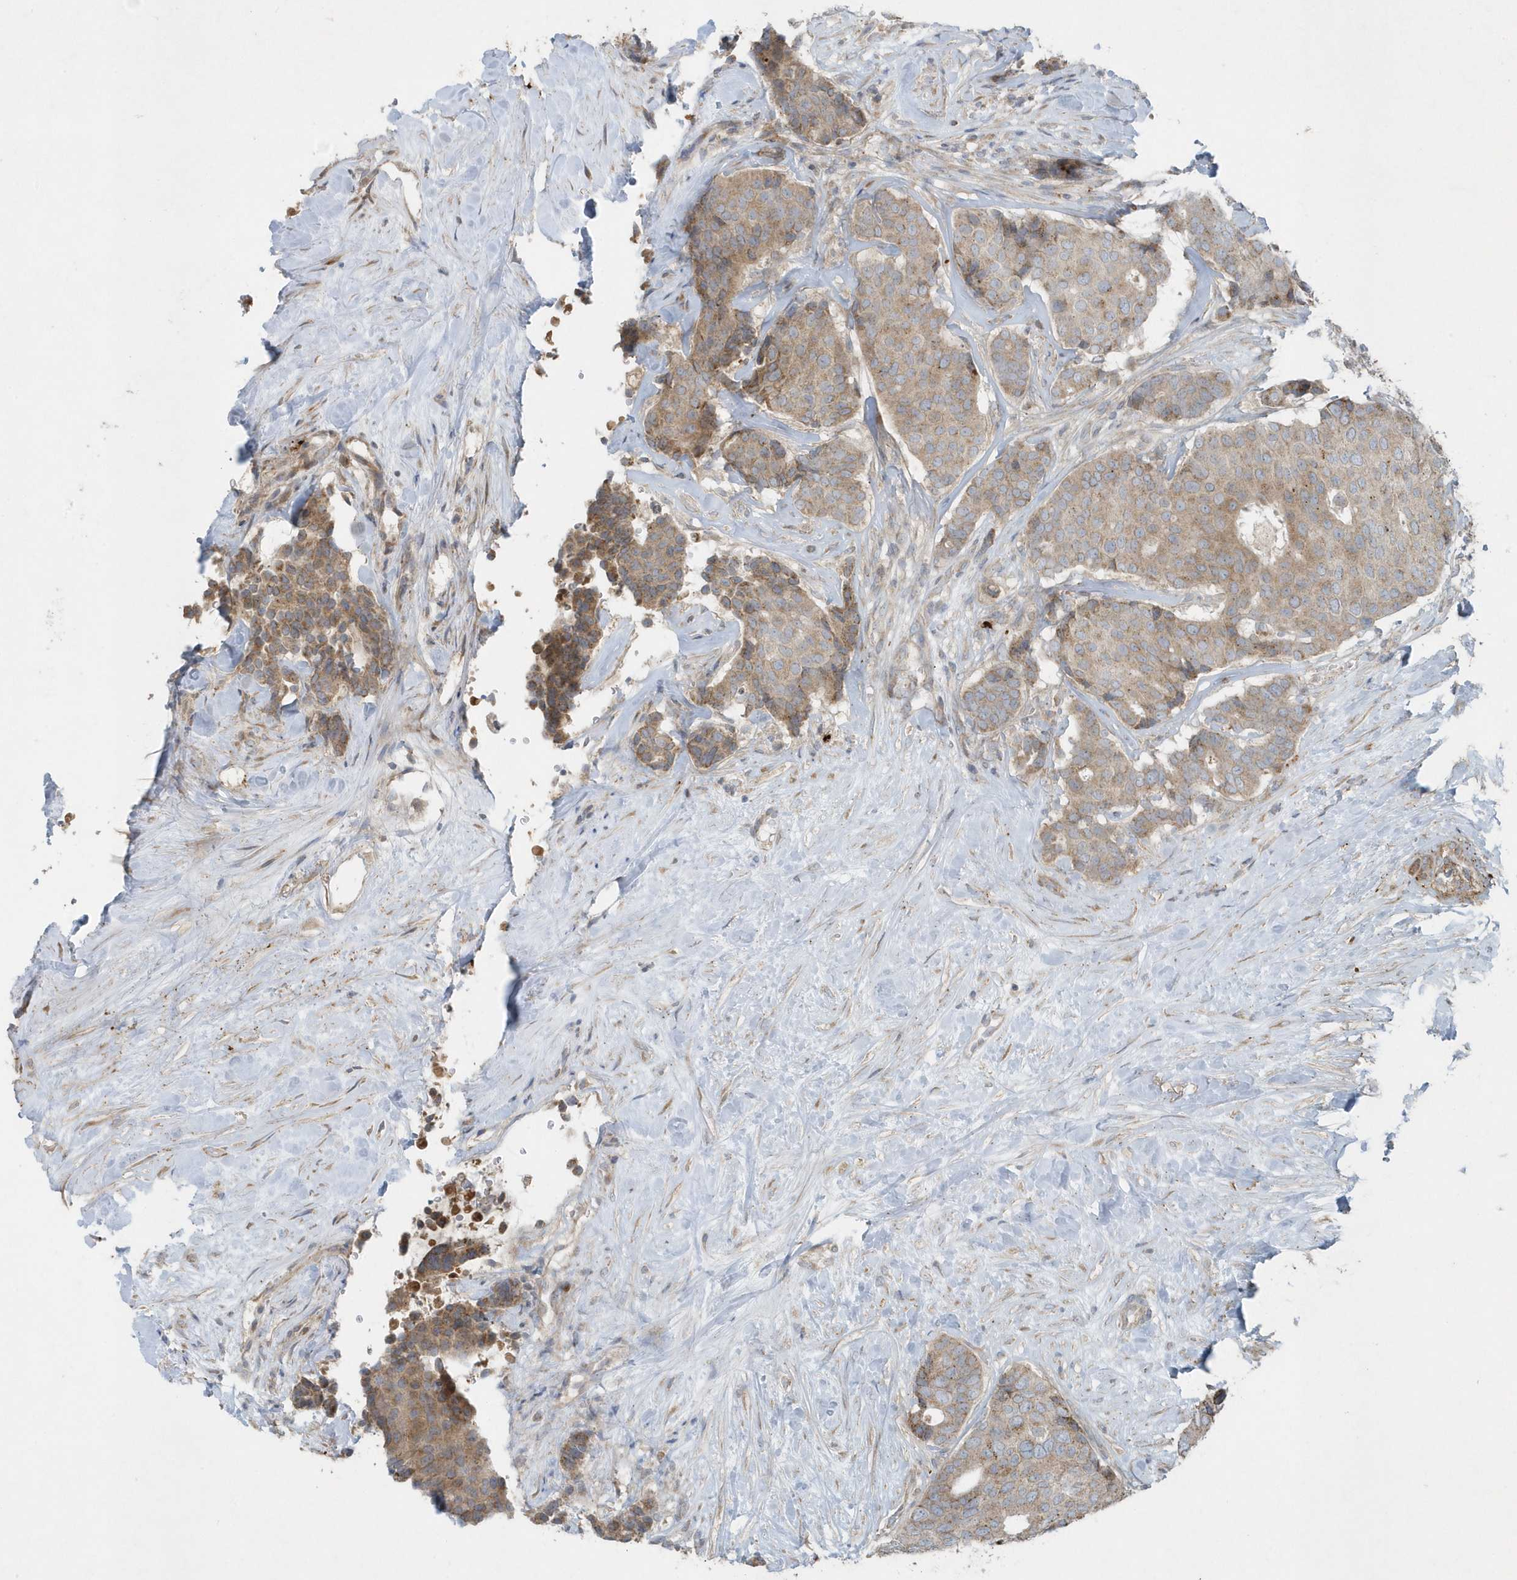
{"staining": {"intensity": "moderate", "quantity": ">75%", "location": "cytoplasmic/membranous"}, "tissue": "breast cancer", "cell_type": "Tumor cells", "image_type": "cancer", "snomed": [{"axis": "morphology", "description": "Duct carcinoma"}, {"axis": "topography", "description": "Breast"}], "caption": "The image exhibits immunohistochemical staining of invasive ductal carcinoma (breast). There is moderate cytoplasmic/membranous expression is appreciated in approximately >75% of tumor cells. The protein is stained brown, and the nuclei are stained in blue (DAB IHC with brightfield microscopy, high magnification).", "gene": "SLC38A2", "patient": {"sex": "female", "age": 75}}